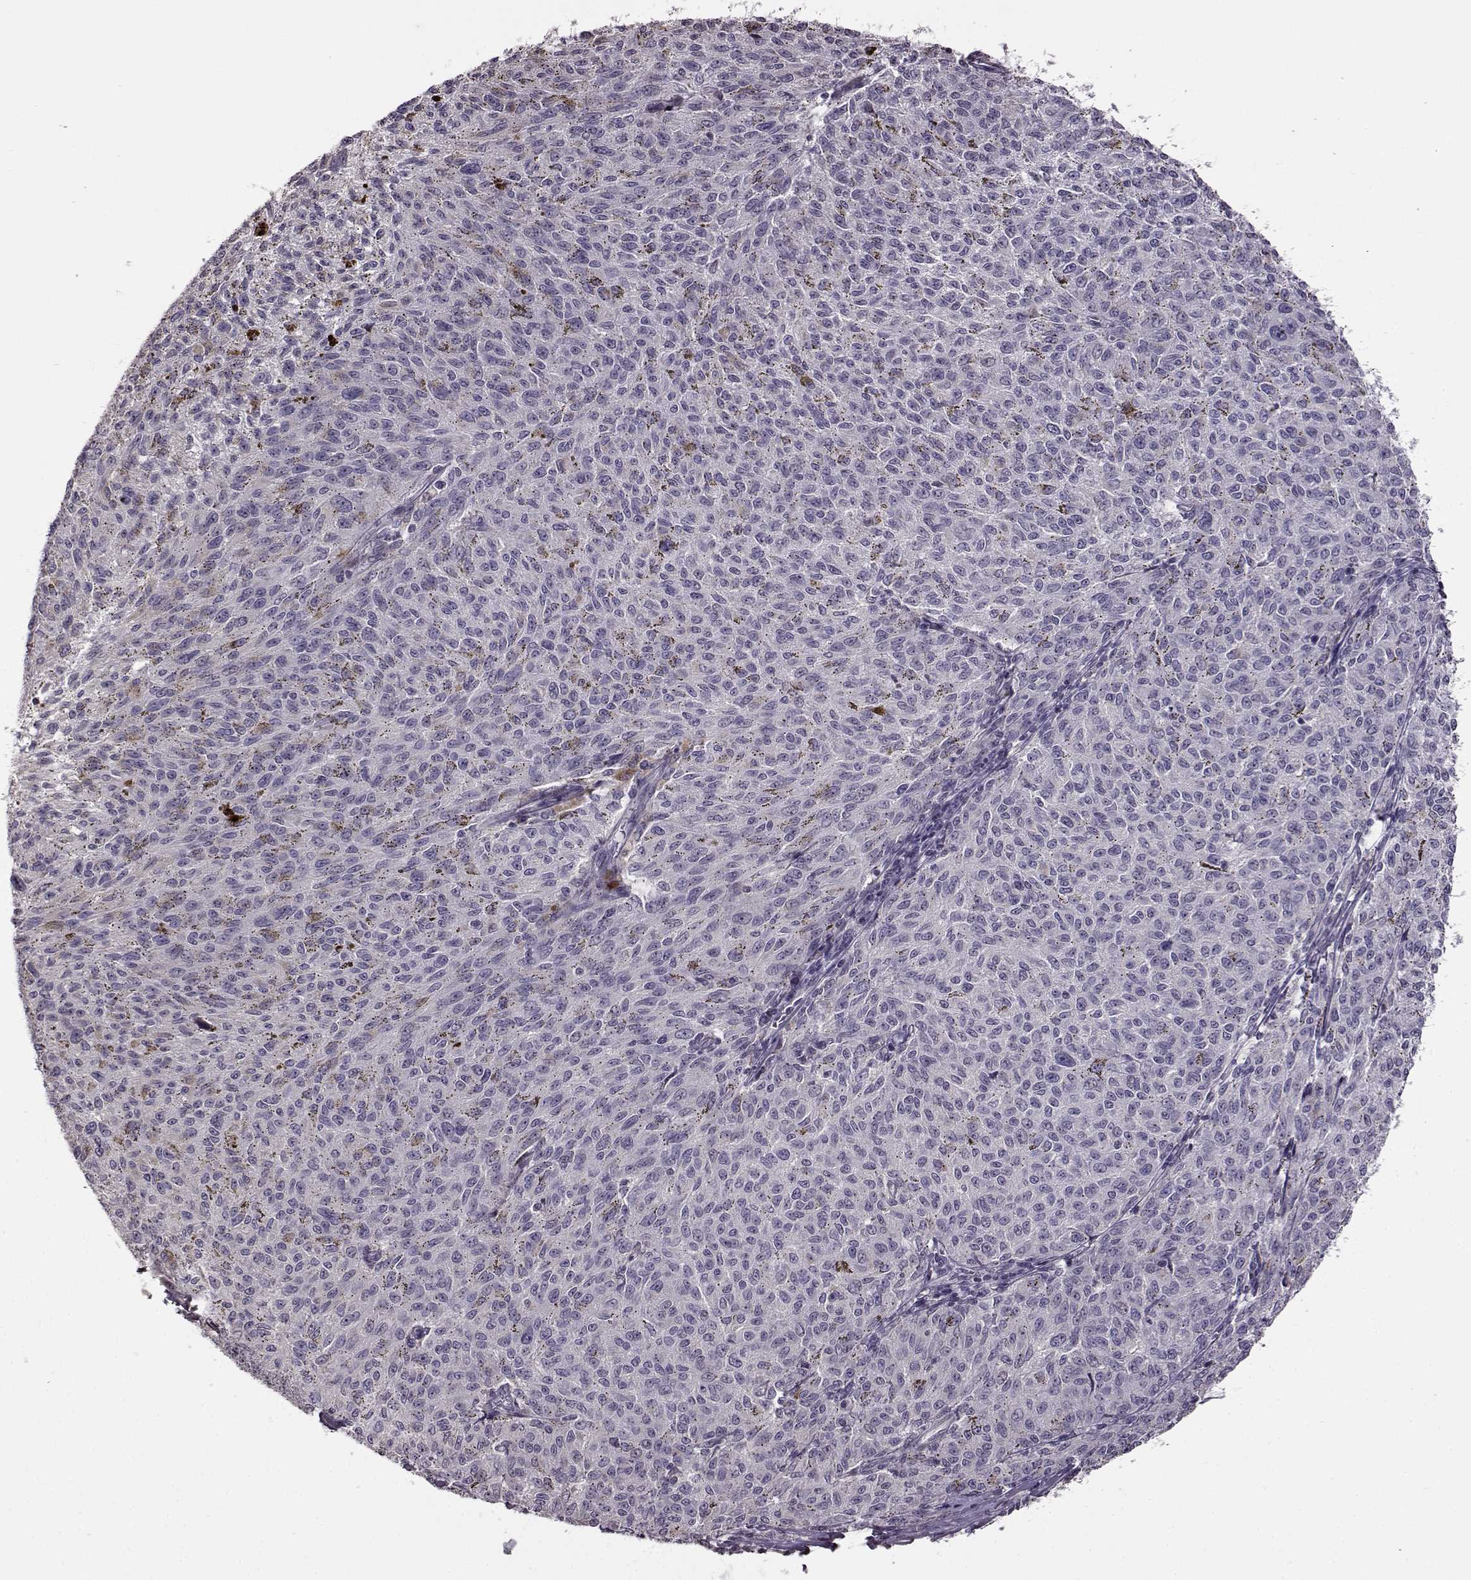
{"staining": {"intensity": "negative", "quantity": "none", "location": "none"}, "tissue": "melanoma", "cell_type": "Tumor cells", "image_type": "cancer", "snomed": [{"axis": "morphology", "description": "Malignant melanoma, NOS"}, {"axis": "topography", "description": "Skin"}], "caption": "Immunohistochemistry (IHC) of human malignant melanoma demonstrates no staining in tumor cells.", "gene": "FSHB", "patient": {"sex": "female", "age": 72}}